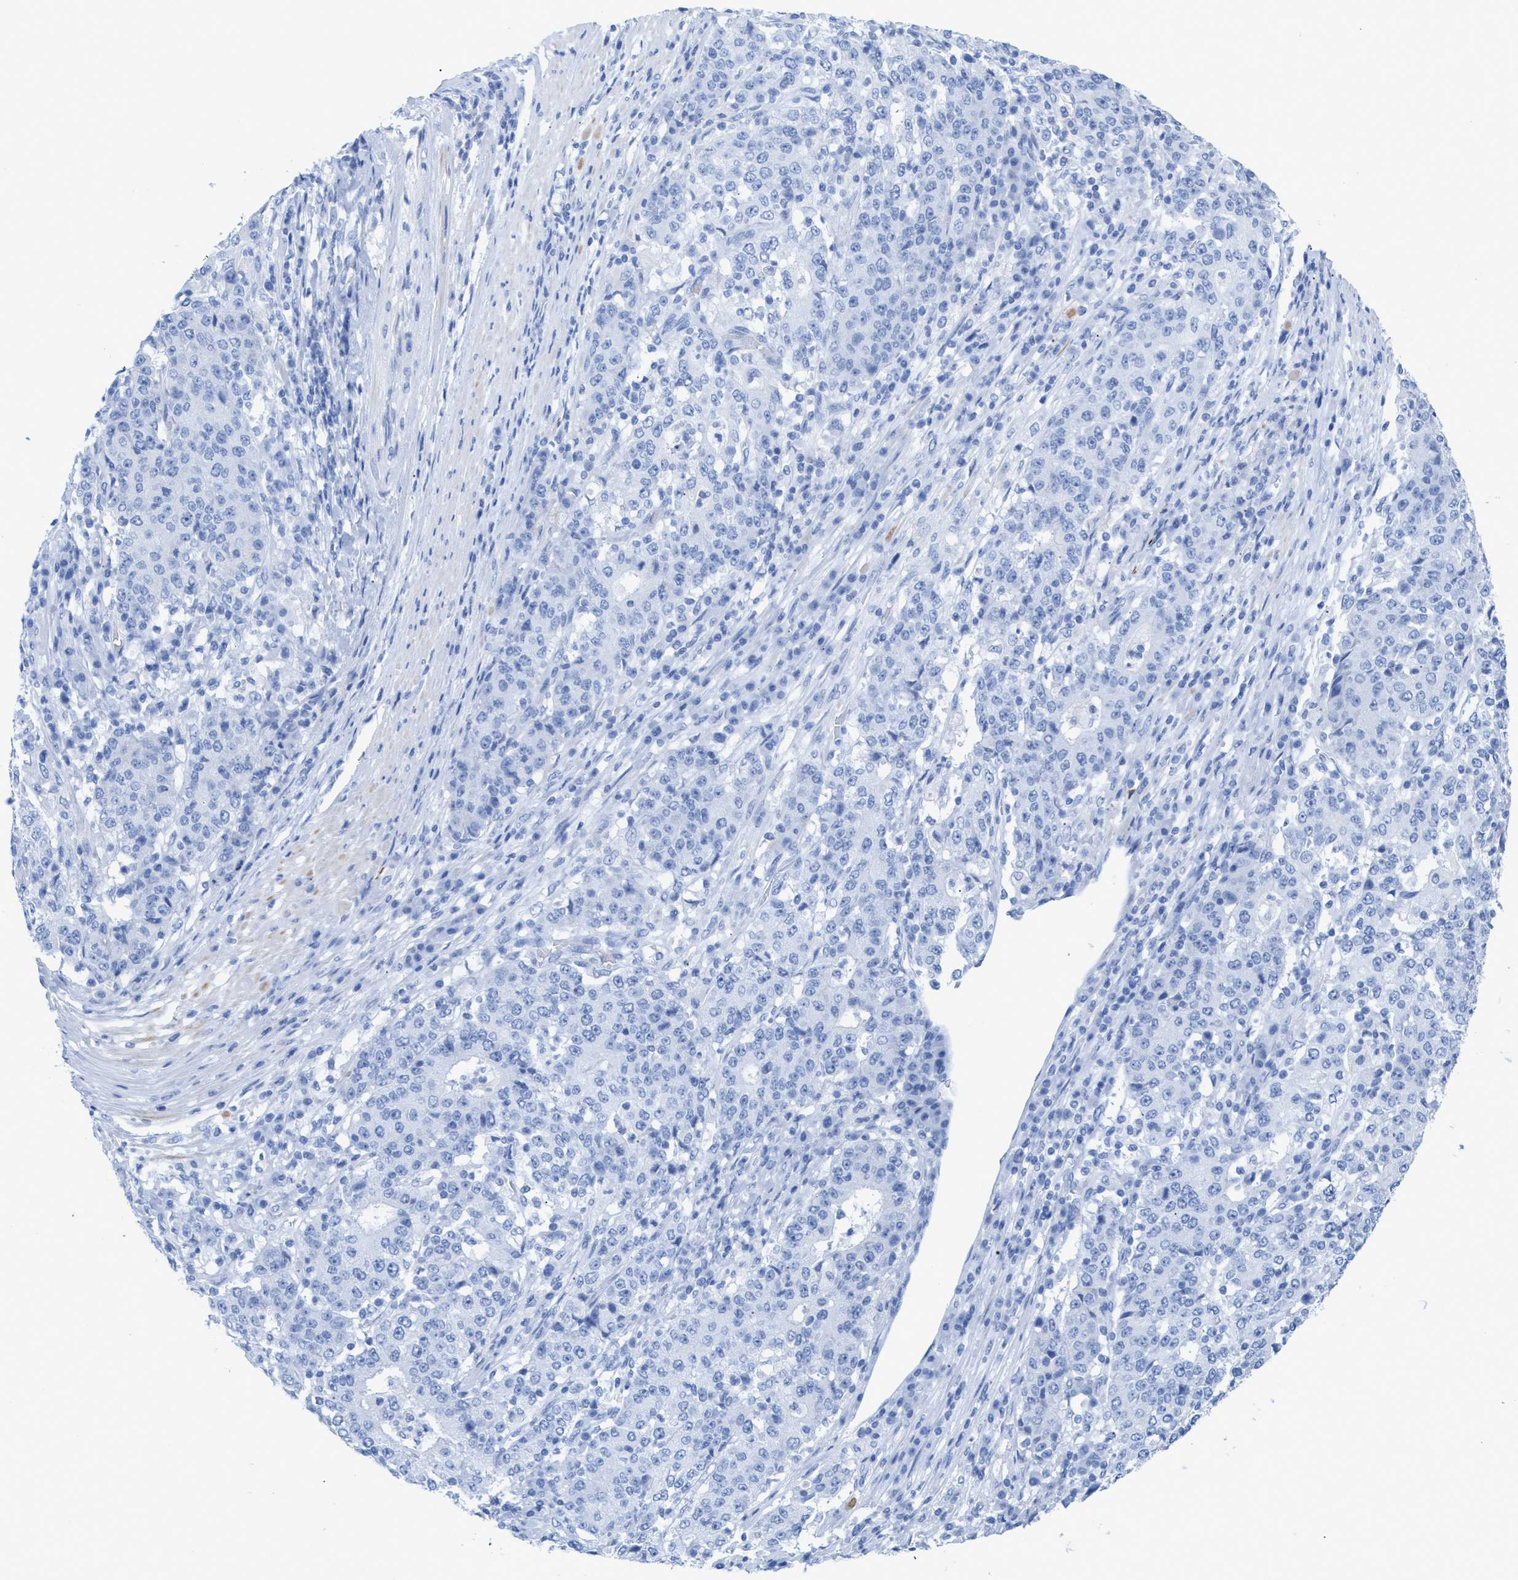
{"staining": {"intensity": "negative", "quantity": "none", "location": "none"}, "tissue": "stomach cancer", "cell_type": "Tumor cells", "image_type": "cancer", "snomed": [{"axis": "morphology", "description": "Adenocarcinoma, NOS"}, {"axis": "topography", "description": "Stomach"}], "caption": "DAB (3,3'-diaminobenzidine) immunohistochemical staining of adenocarcinoma (stomach) reveals no significant expression in tumor cells.", "gene": "ANKFN1", "patient": {"sex": "male", "age": 59}}